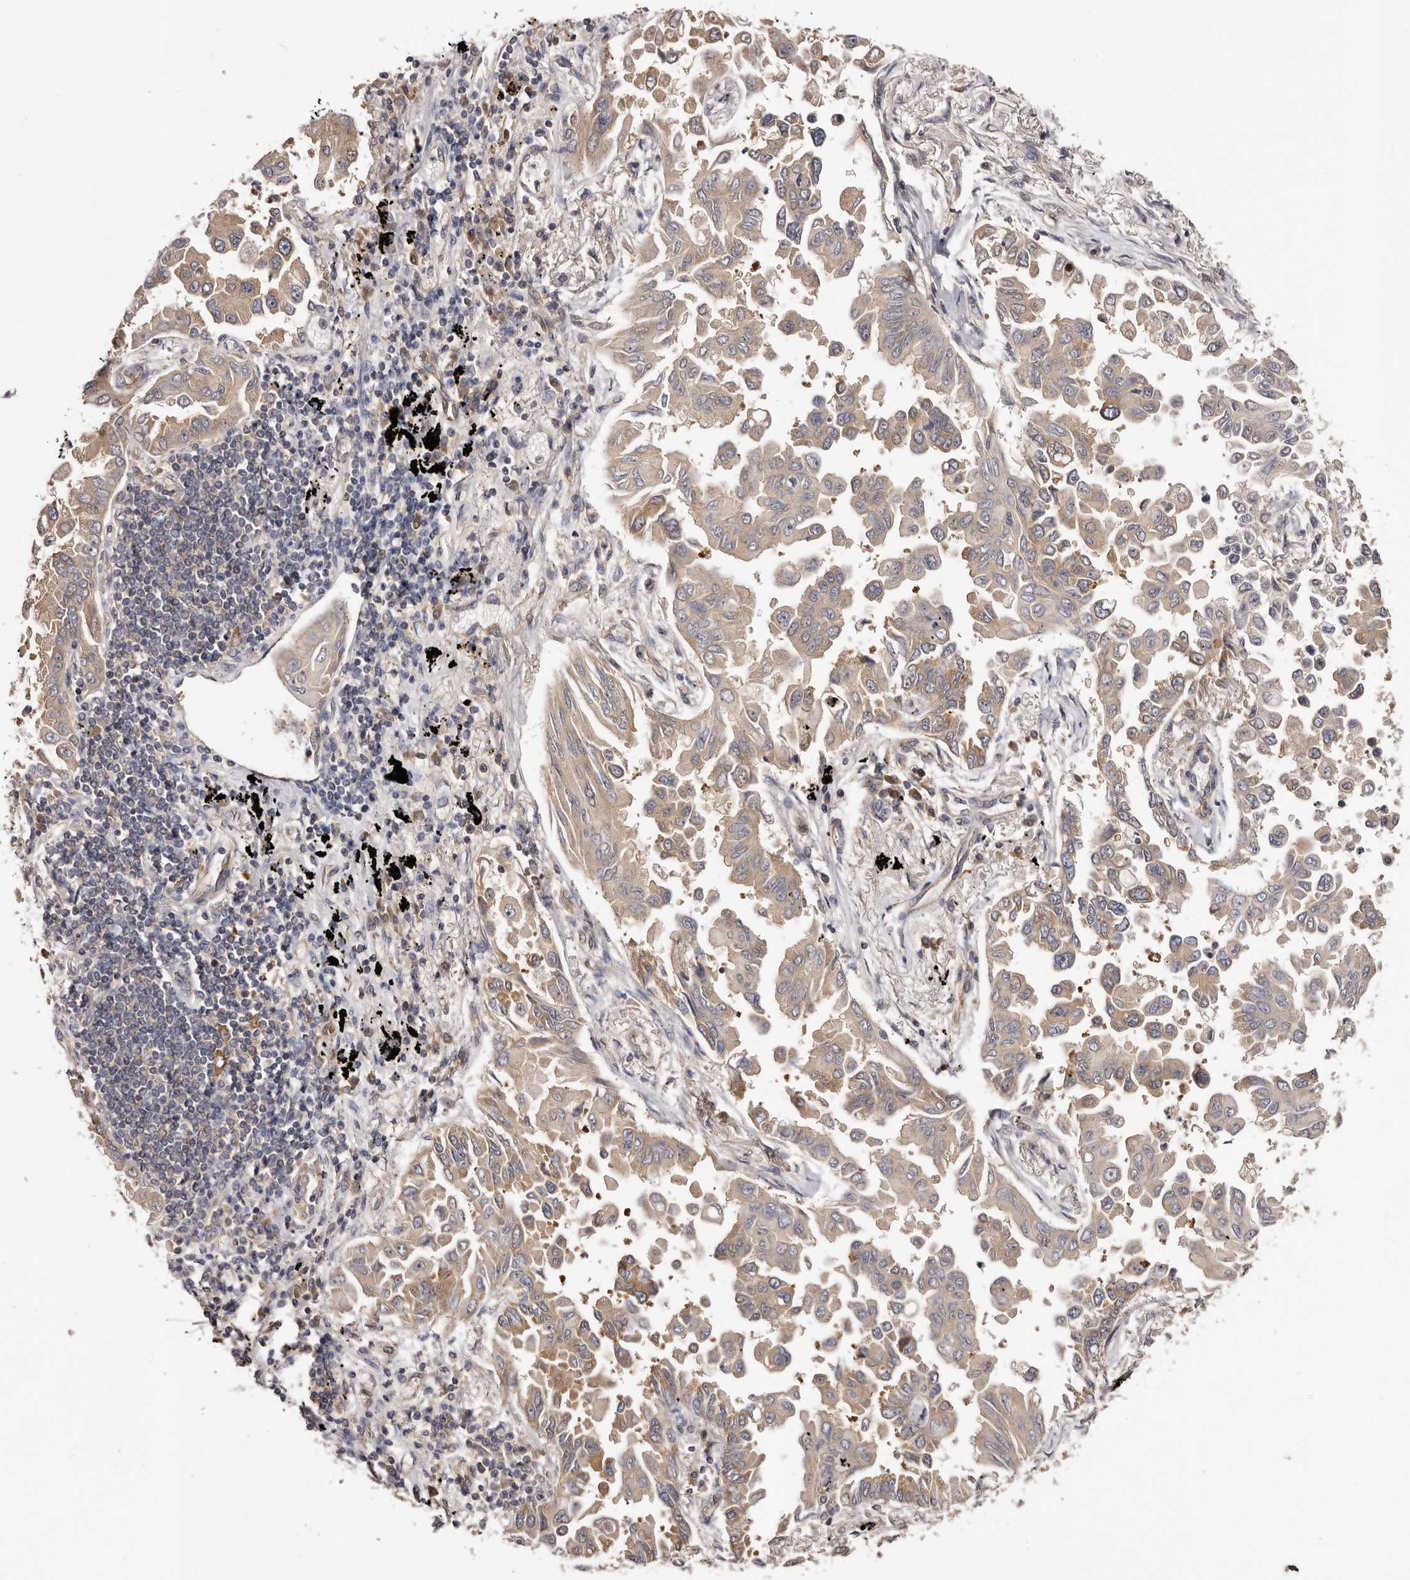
{"staining": {"intensity": "weak", "quantity": ">75%", "location": "cytoplasmic/membranous"}, "tissue": "lung cancer", "cell_type": "Tumor cells", "image_type": "cancer", "snomed": [{"axis": "morphology", "description": "Adenocarcinoma, NOS"}, {"axis": "topography", "description": "Lung"}], "caption": "Tumor cells show low levels of weak cytoplasmic/membranous expression in approximately >75% of cells in human lung cancer (adenocarcinoma). (brown staining indicates protein expression, while blue staining denotes nuclei).", "gene": "LTV1", "patient": {"sex": "female", "age": 67}}